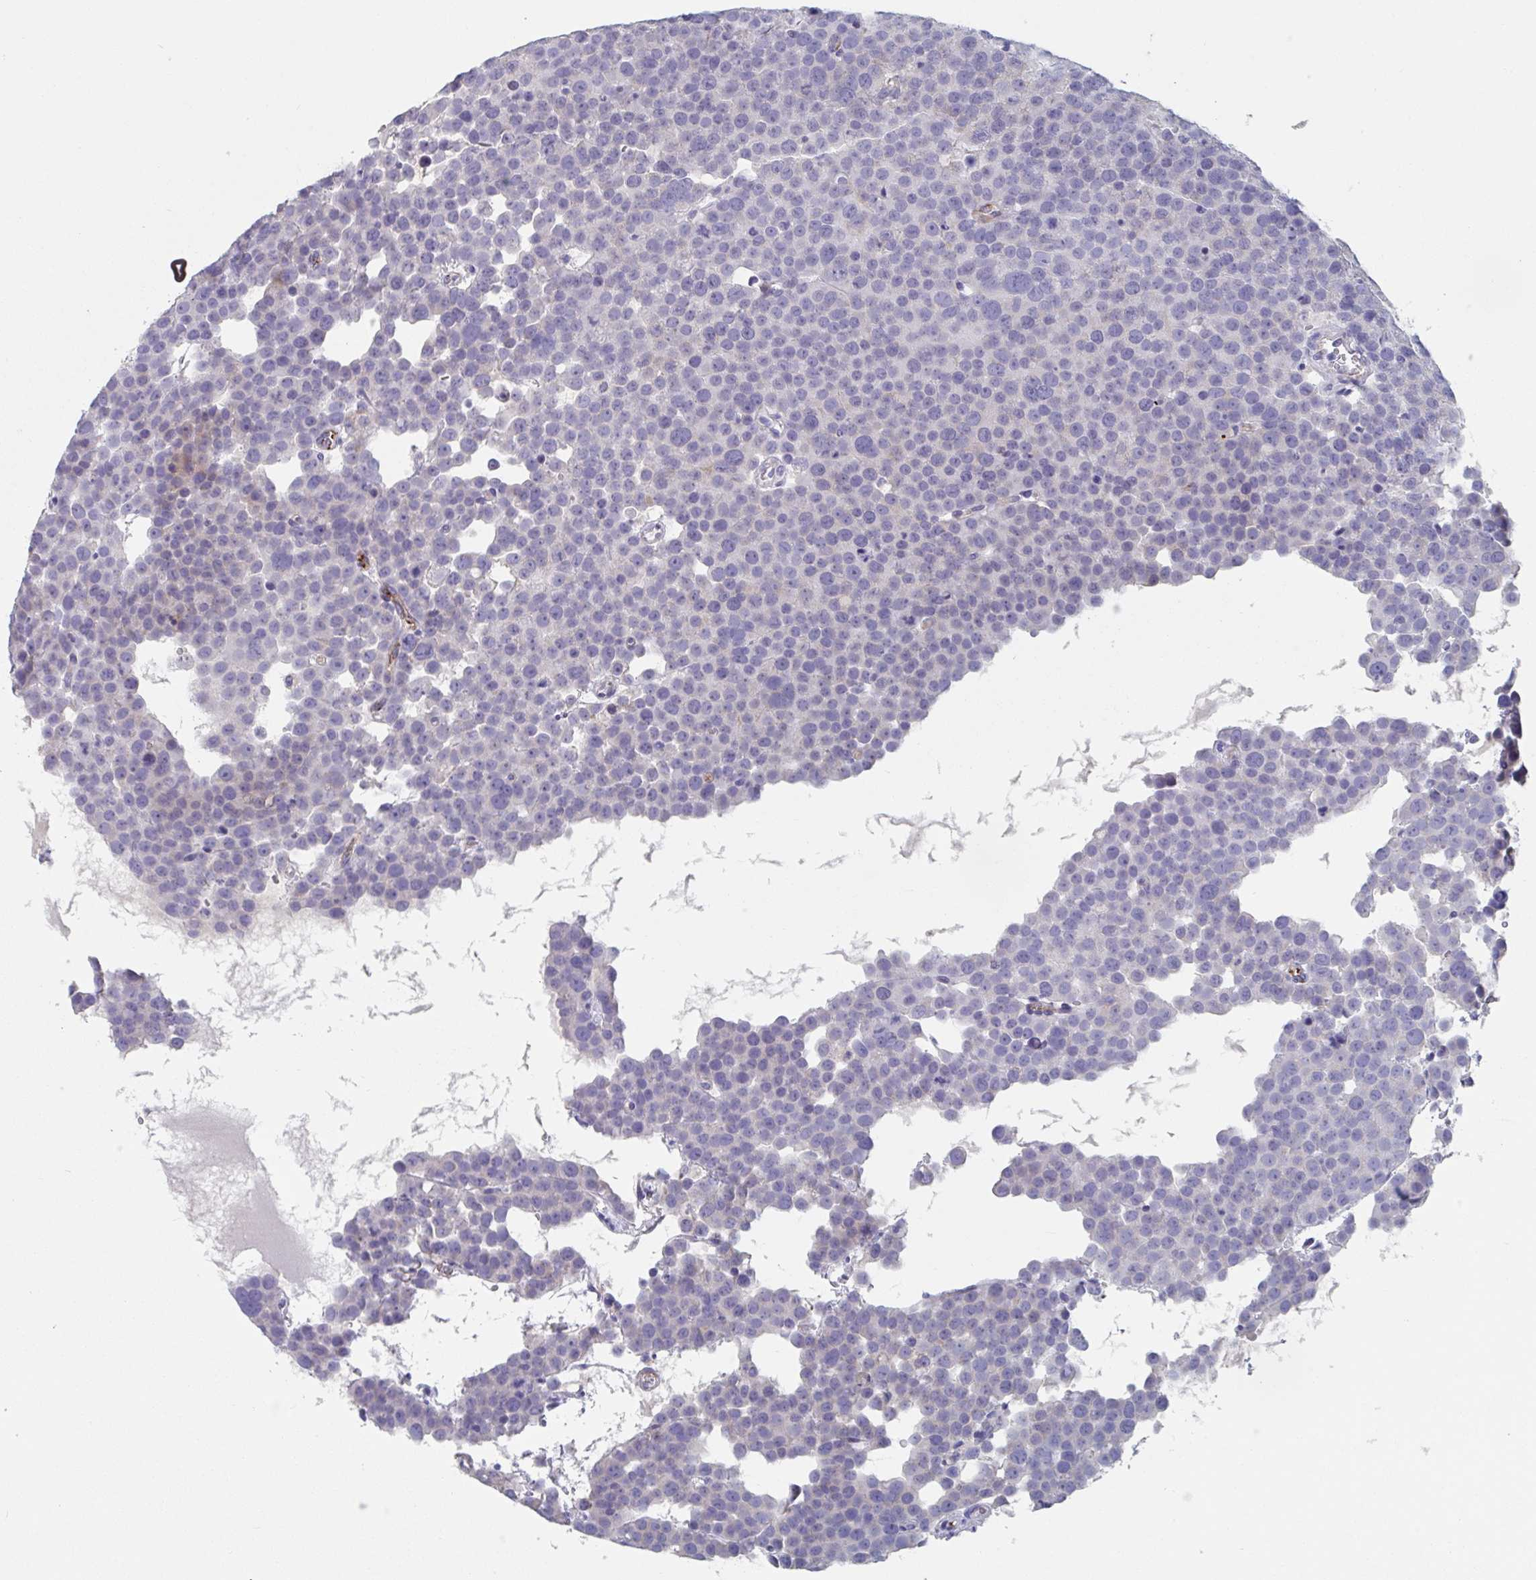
{"staining": {"intensity": "negative", "quantity": "none", "location": "none"}, "tissue": "testis cancer", "cell_type": "Tumor cells", "image_type": "cancer", "snomed": [{"axis": "morphology", "description": "Seminoma, NOS"}, {"axis": "topography", "description": "Testis"}], "caption": "DAB immunohistochemical staining of human testis seminoma displays no significant staining in tumor cells. Brightfield microscopy of immunohistochemistry stained with DAB (brown) and hematoxylin (blue), captured at high magnification.", "gene": "ABHD16A", "patient": {"sex": "male", "age": 71}}